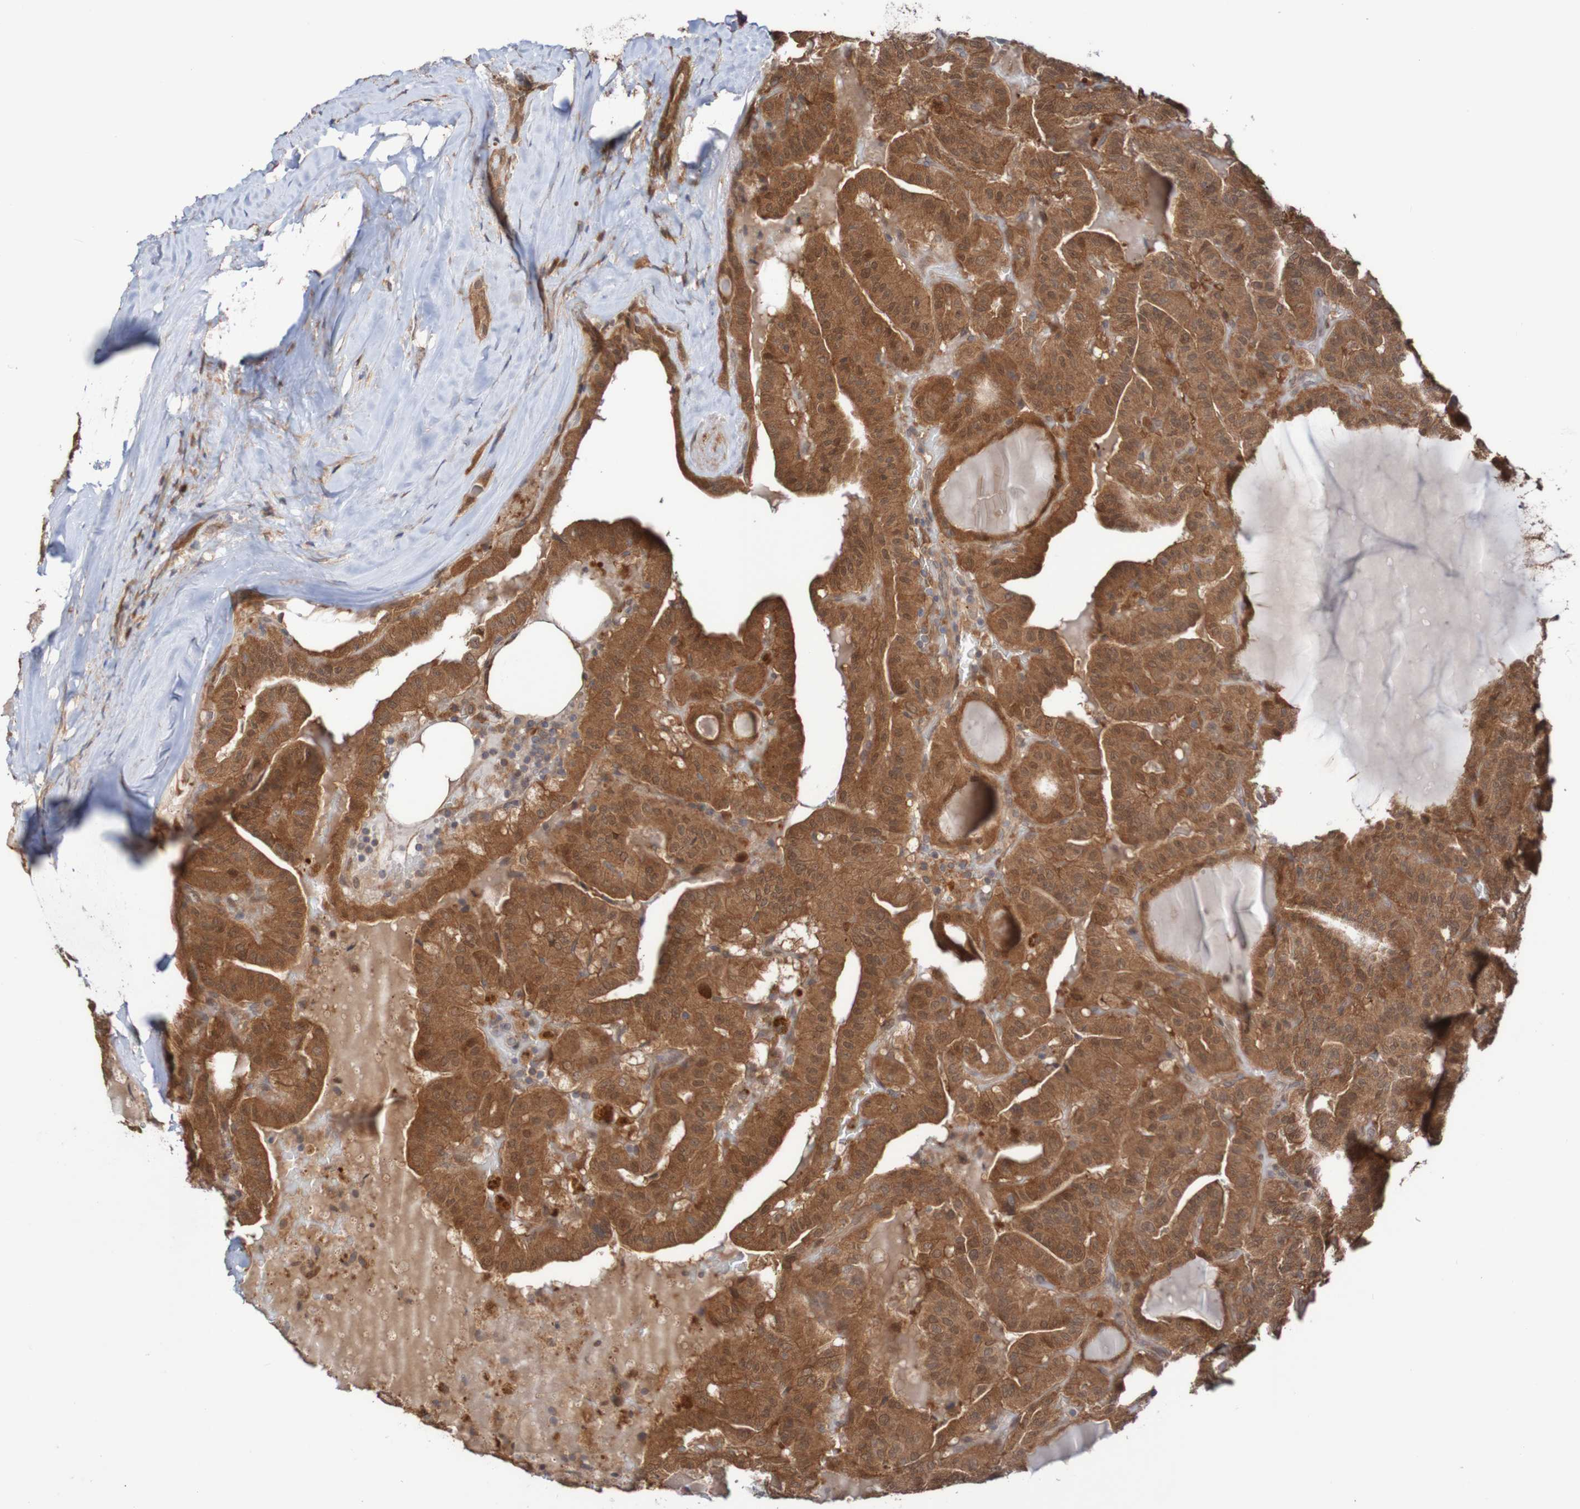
{"staining": {"intensity": "moderate", "quantity": ">75%", "location": "cytoplasmic/membranous"}, "tissue": "head and neck cancer", "cell_type": "Tumor cells", "image_type": "cancer", "snomed": [{"axis": "morphology", "description": "Squamous cell carcinoma, NOS"}, {"axis": "topography", "description": "Oral tissue"}, {"axis": "topography", "description": "Head-Neck"}], "caption": "Head and neck cancer (squamous cell carcinoma) tissue displays moderate cytoplasmic/membranous staining in approximately >75% of tumor cells (Brightfield microscopy of DAB IHC at high magnification).", "gene": "PHPT1", "patient": {"sex": "female", "age": 50}}